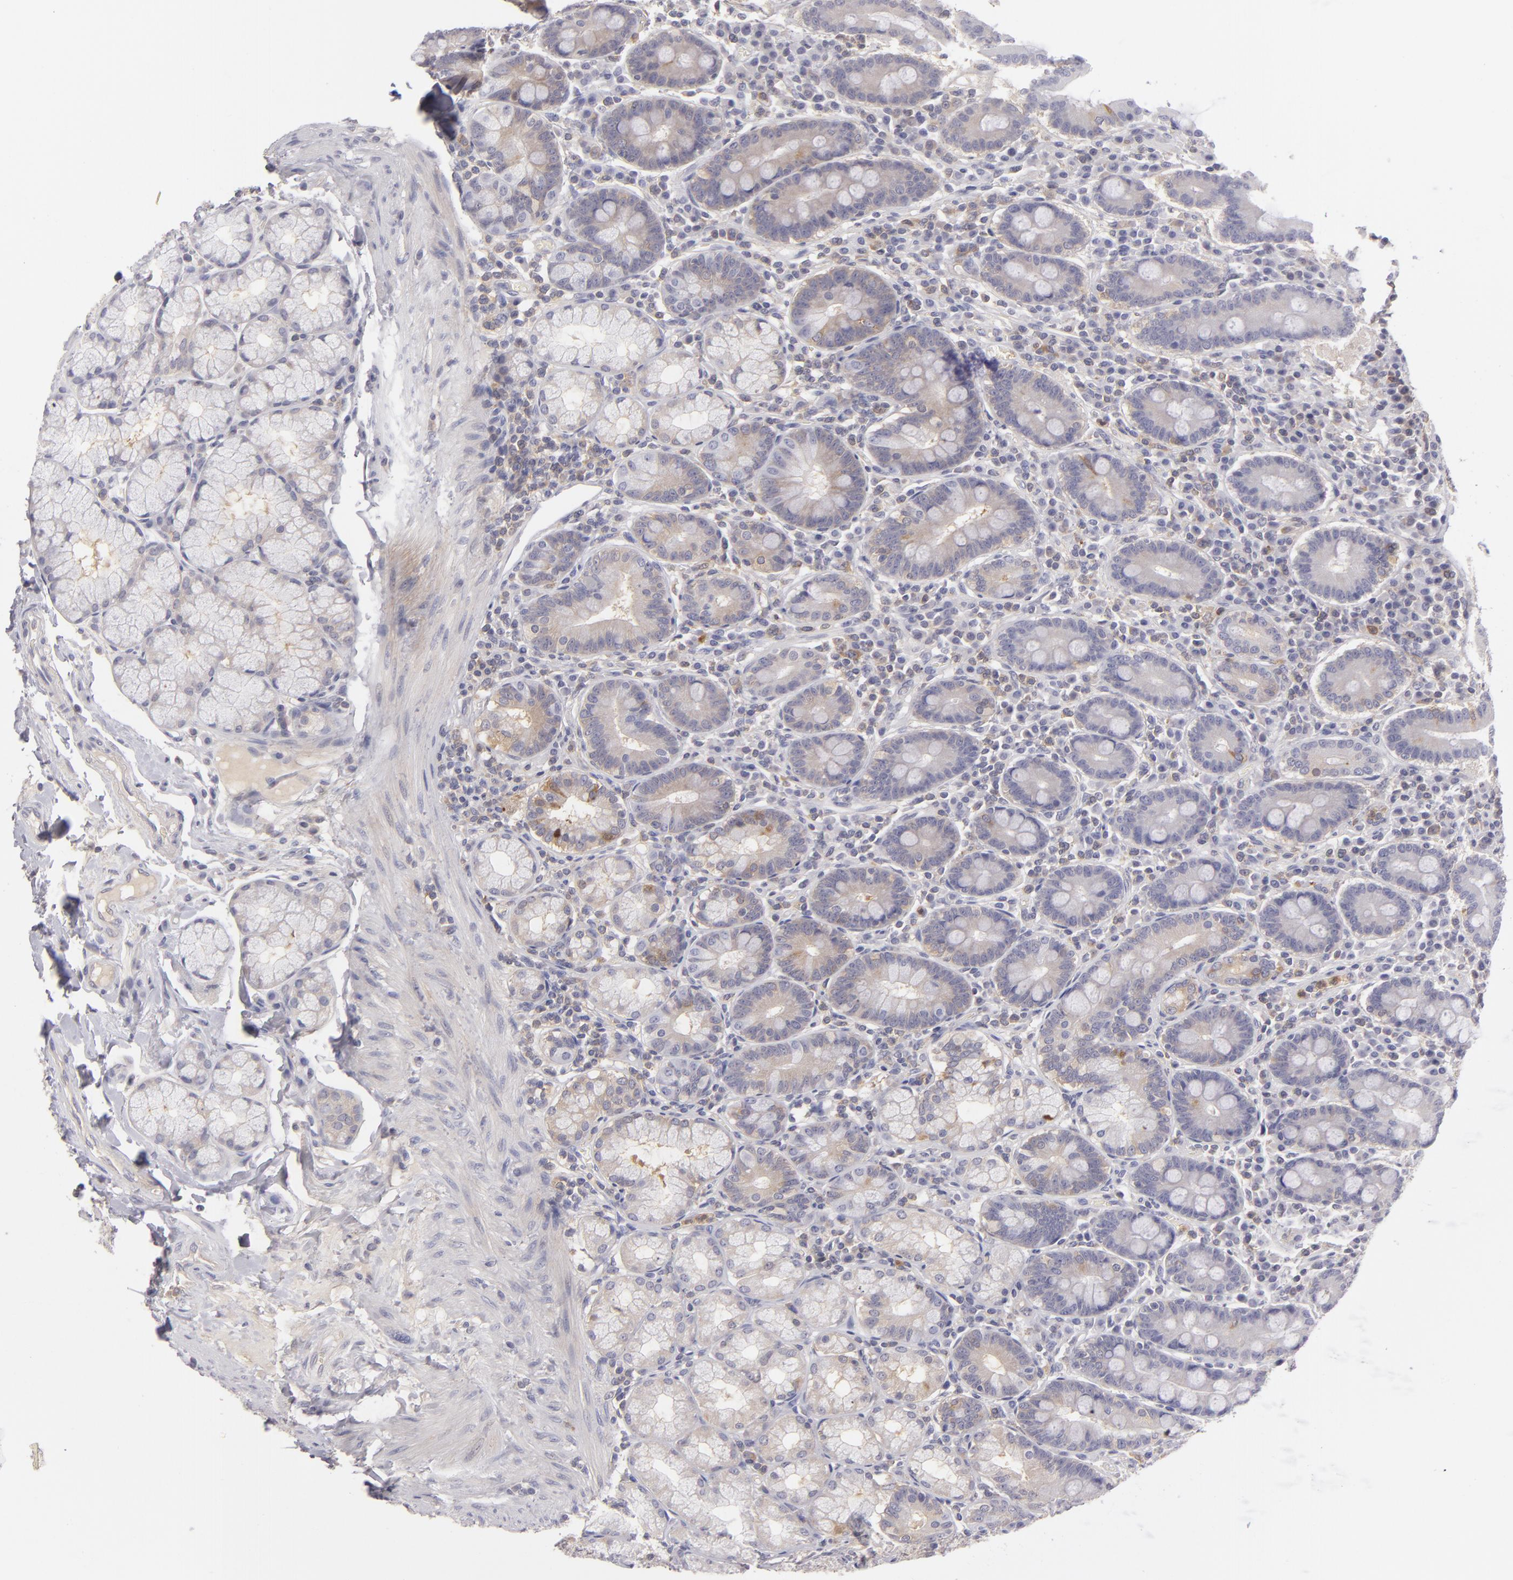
{"staining": {"intensity": "weak", "quantity": ">75%", "location": "cytoplasmic/membranous"}, "tissue": "duodenum", "cell_type": "Glandular cells", "image_type": "normal", "snomed": [{"axis": "morphology", "description": "Normal tissue, NOS"}, {"axis": "topography", "description": "Duodenum"}], "caption": "This is a histology image of immunohistochemistry (IHC) staining of normal duodenum, which shows weak staining in the cytoplasmic/membranous of glandular cells.", "gene": "MMP10", "patient": {"sex": "male", "age": 50}}